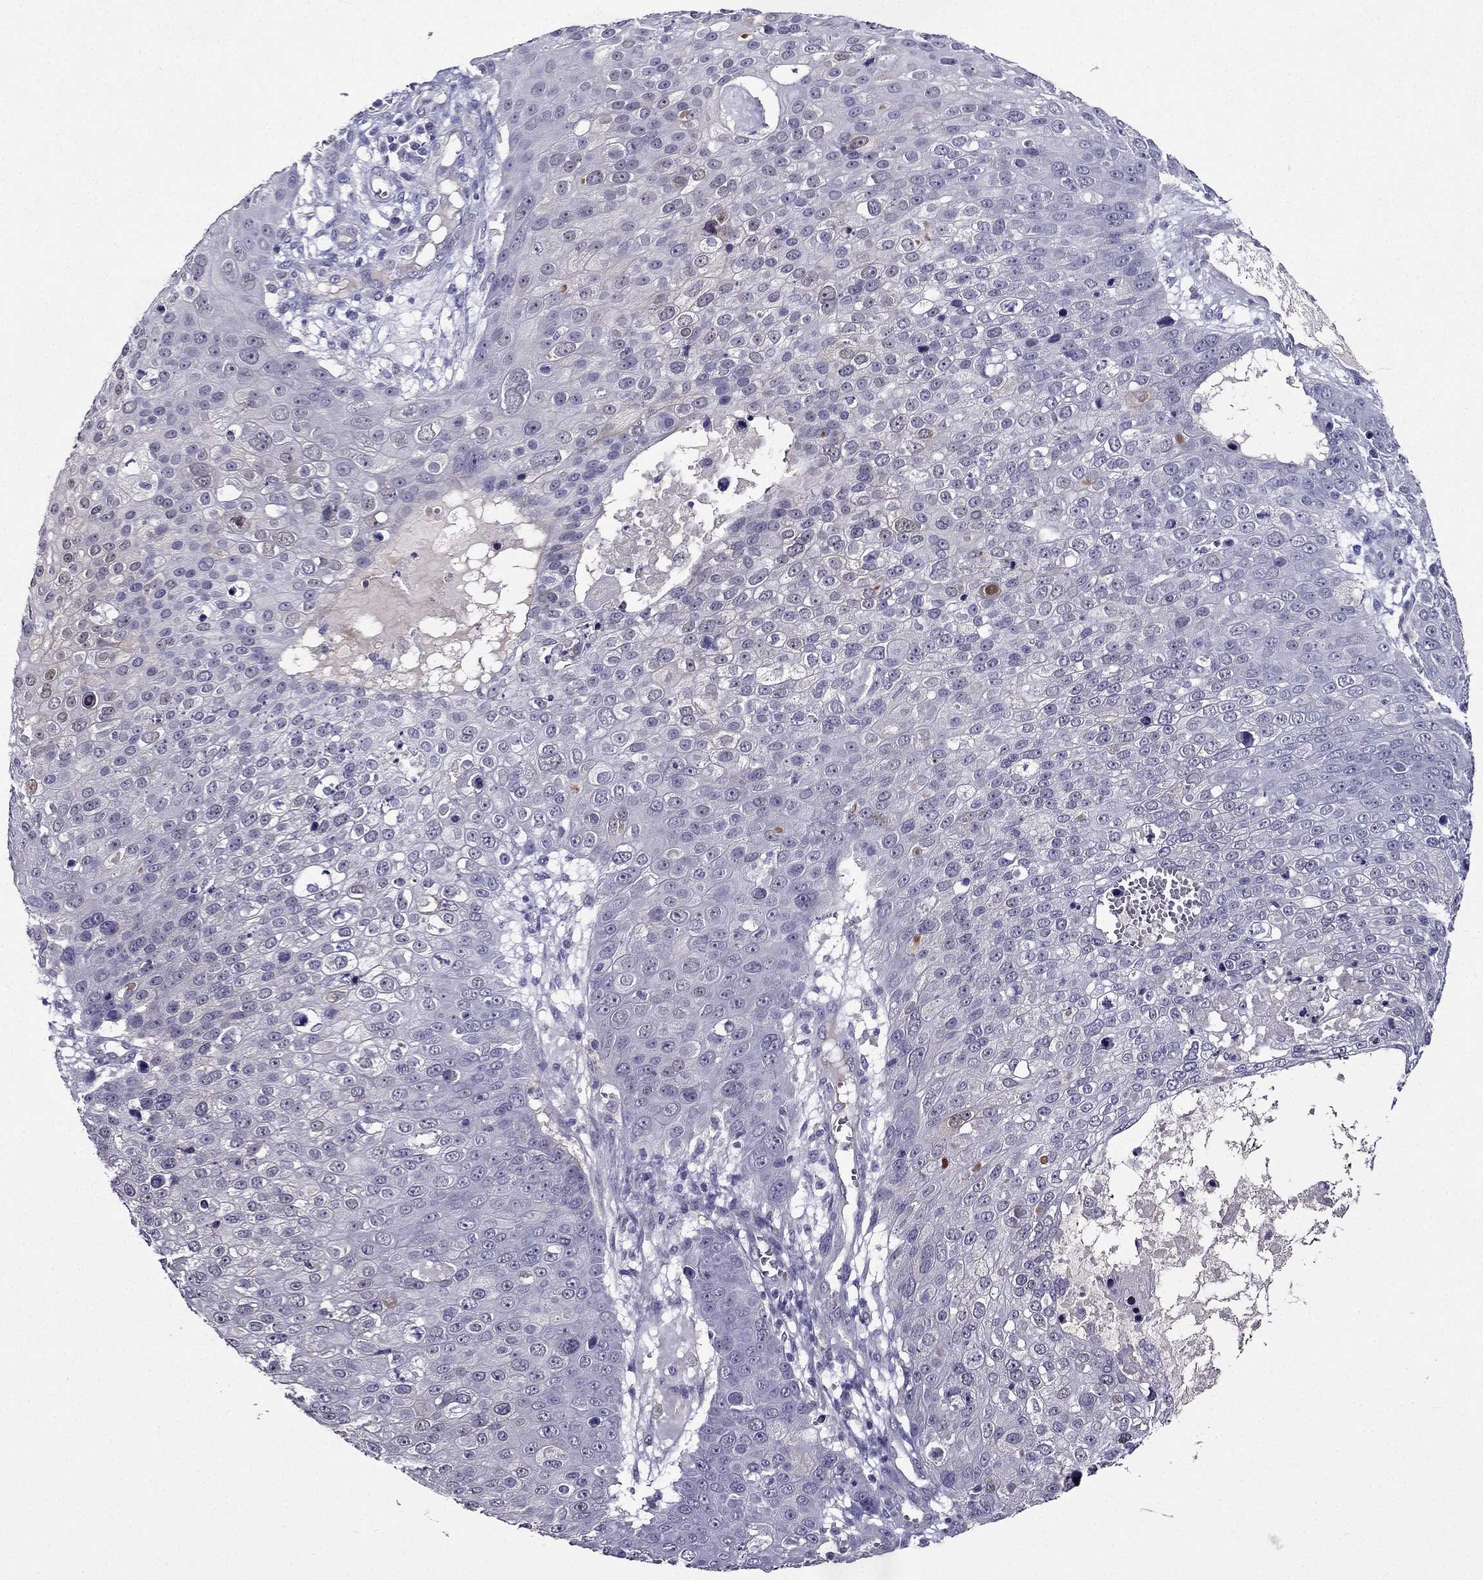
{"staining": {"intensity": "negative", "quantity": "none", "location": "none"}, "tissue": "skin cancer", "cell_type": "Tumor cells", "image_type": "cancer", "snomed": [{"axis": "morphology", "description": "Squamous cell carcinoma, NOS"}, {"axis": "topography", "description": "Skin"}], "caption": "Protein analysis of skin cancer exhibits no significant expression in tumor cells. (IHC, brightfield microscopy, high magnification).", "gene": "DUSP15", "patient": {"sex": "male", "age": 71}}